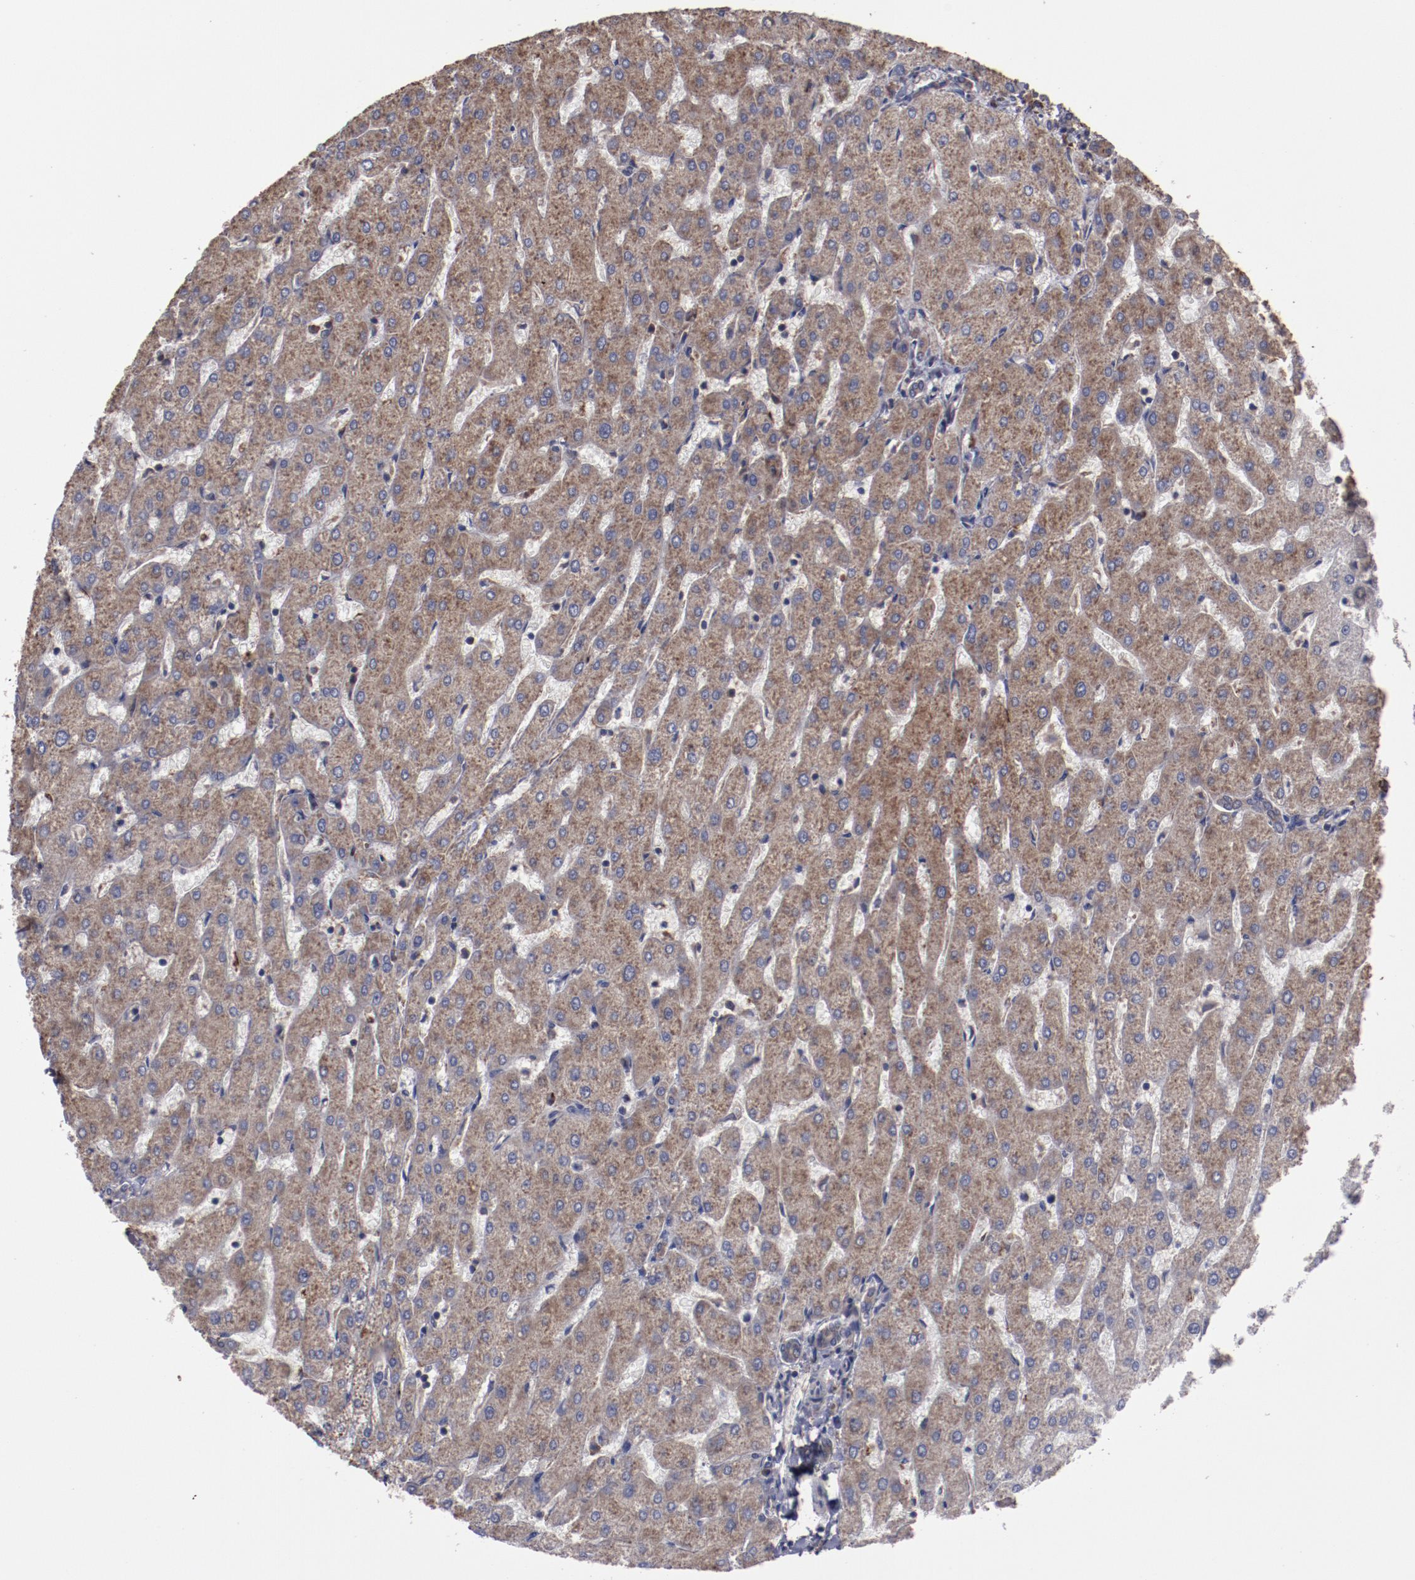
{"staining": {"intensity": "weak", "quantity": ">75%", "location": "cytoplasmic/membranous"}, "tissue": "liver", "cell_type": "Cholangiocytes", "image_type": "normal", "snomed": [{"axis": "morphology", "description": "Normal tissue, NOS"}, {"axis": "topography", "description": "Liver"}], "caption": "Protein staining exhibits weak cytoplasmic/membranous staining in about >75% of cholangiocytes in benign liver.", "gene": "RPS4X", "patient": {"sex": "male", "age": 67}}